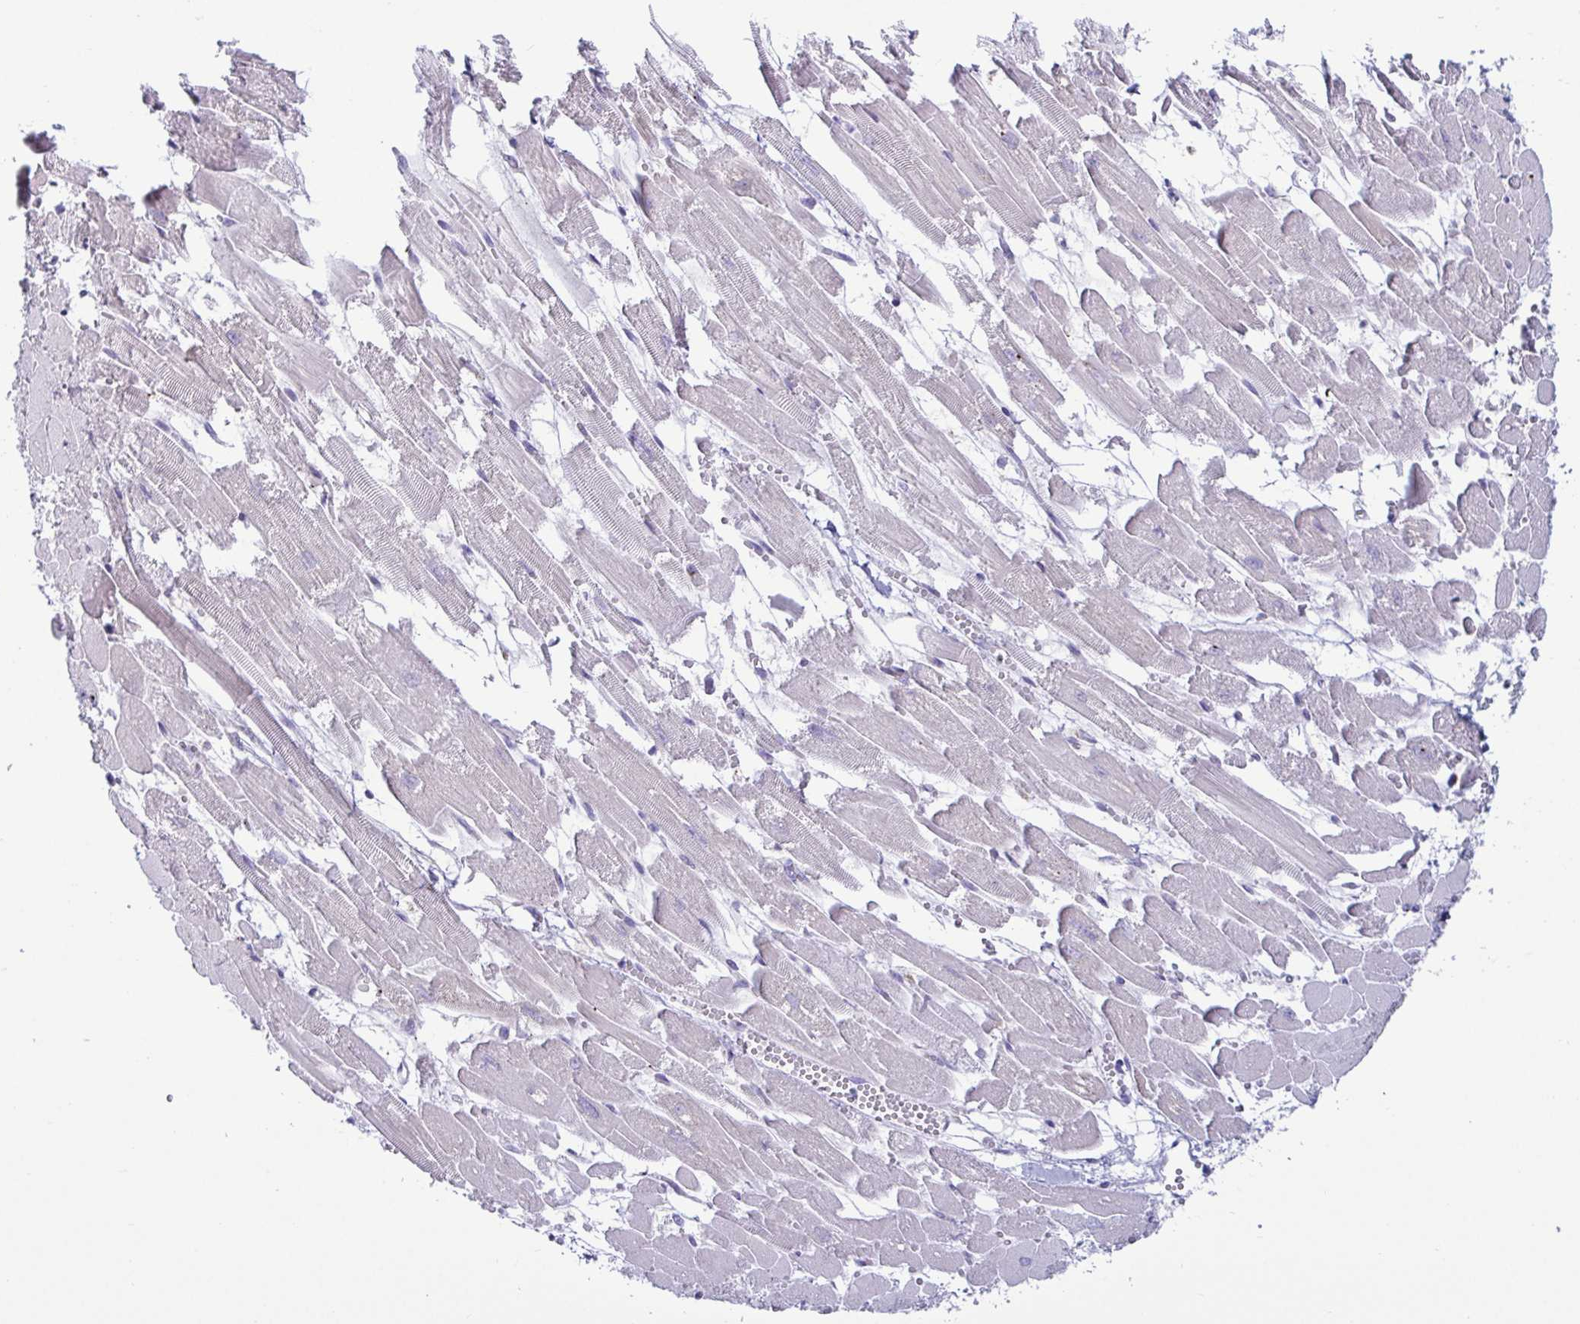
{"staining": {"intensity": "negative", "quantity": "none", "location": "none"}, "tissue": "heart muscle", "cell_type": "Cardiomyocytes", "image_type": "normal", "snomed": [{"axis": "morphology", "description": "Normal tissue, NOS"}, {"axis": "topography", "description": "Heart"}], "caption": "This histopathology image is of normal heart muscle stained with IHC to label a protein in brown with the nuclei are counter-stained blue. There is no expression in cardiomyocytes.", "gene": "TFPI2", "patient": {"sex": "female", "age": 52}}